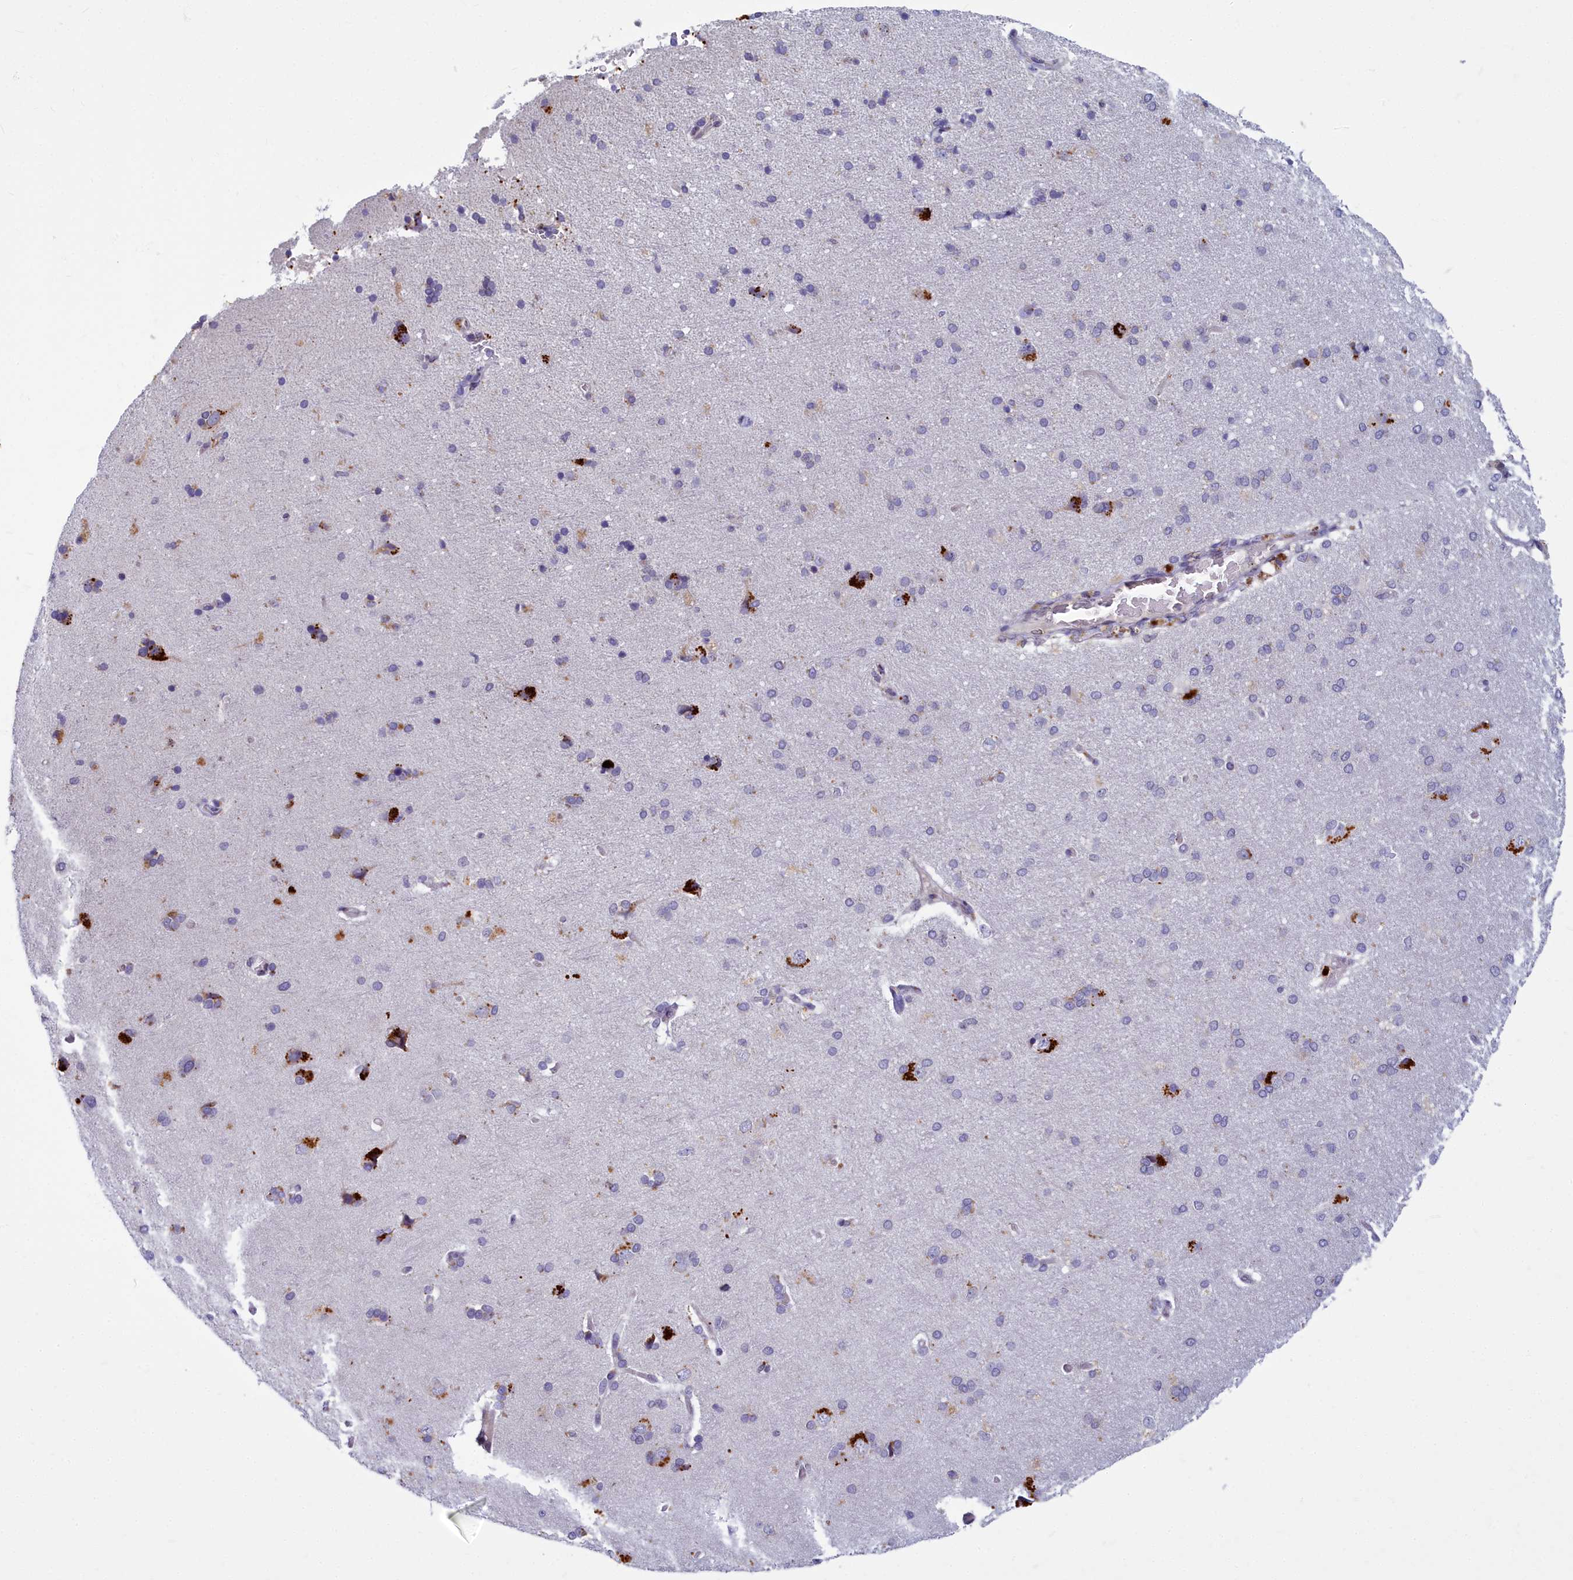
{"staining": {"intensity": "negative", "quantity": "none", "location": "none"}, "tissue": "cerebral cortex", "cell_type": "Endothelial cells", "image_type": "normal", "snomed": [{"axis": "morphology", "description": "Normal tissue, NOS"}, {"axis": "topography", "description": "Cerebral cortex"}], "caption": "The IHC histopathology image has no significant expression in endothelial cells of cerebral cortex.", "gene": "WDPCP", "patient": {"sex": "male", "age": 62}}